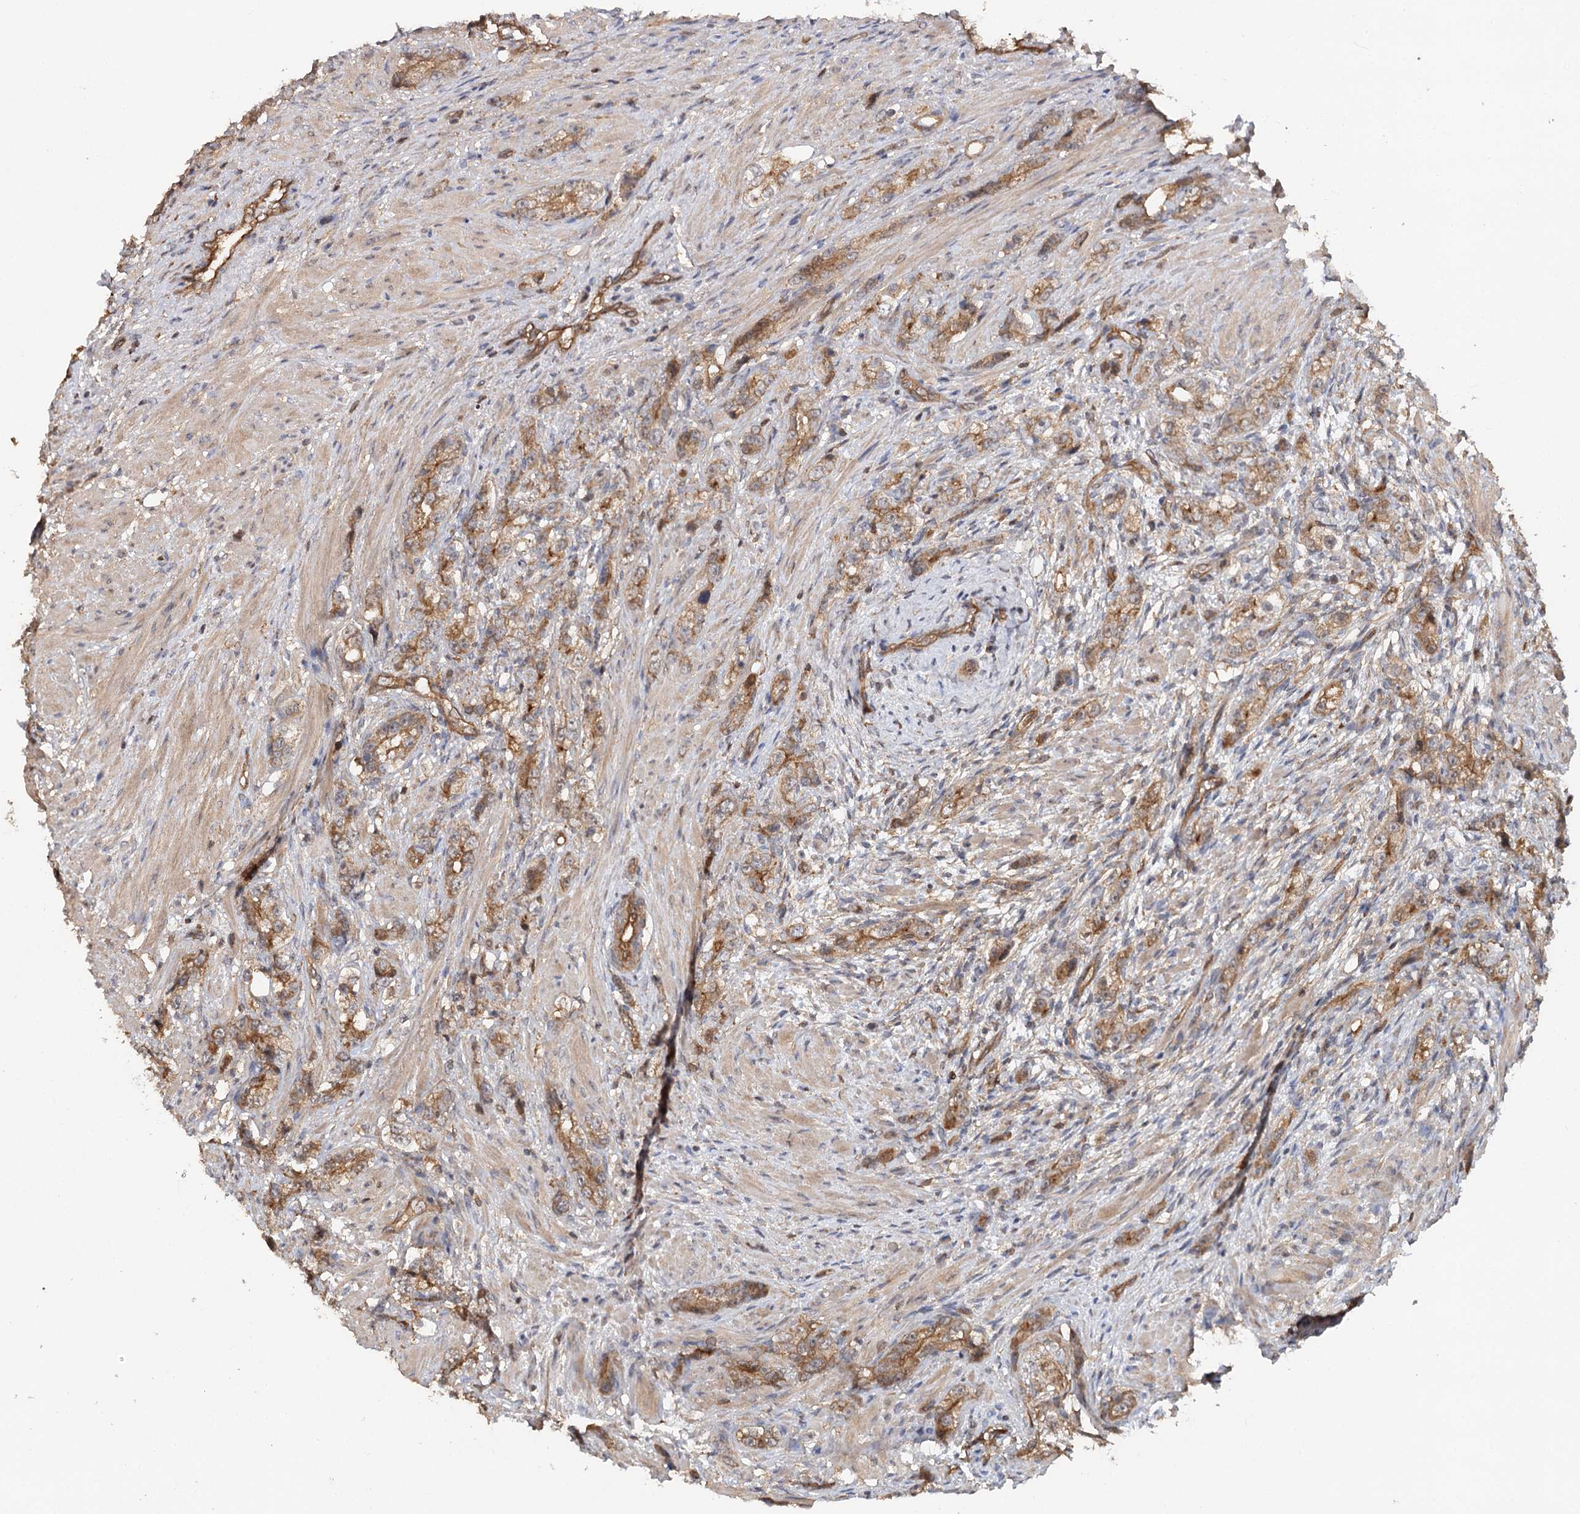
{"staining": {"intensity": "moderate", "quantity": ">75%", "location": "cytoplasmic/membranous"}, "tissue": "prostate cancer", "cell_type": "Tumor cells", "image_type": "cancer", "snomed": [{"axis": "morphology", "description": "Adenocarcinoma, High grade"}, {"axis": "topography", "description": "Prostate"}], "caption": "Immunohistochemistry (IHC) (DAB) staining of prostate cancer (adenocarcinoma (high-grade)) exhibits moderate cytoplasmic/membranous protein staining in about >75% of tumor cells. (IHC, brightfield microscopy, high magnification).", "gene": "BCR", "patient": {"sex": "male", "age": 63}}